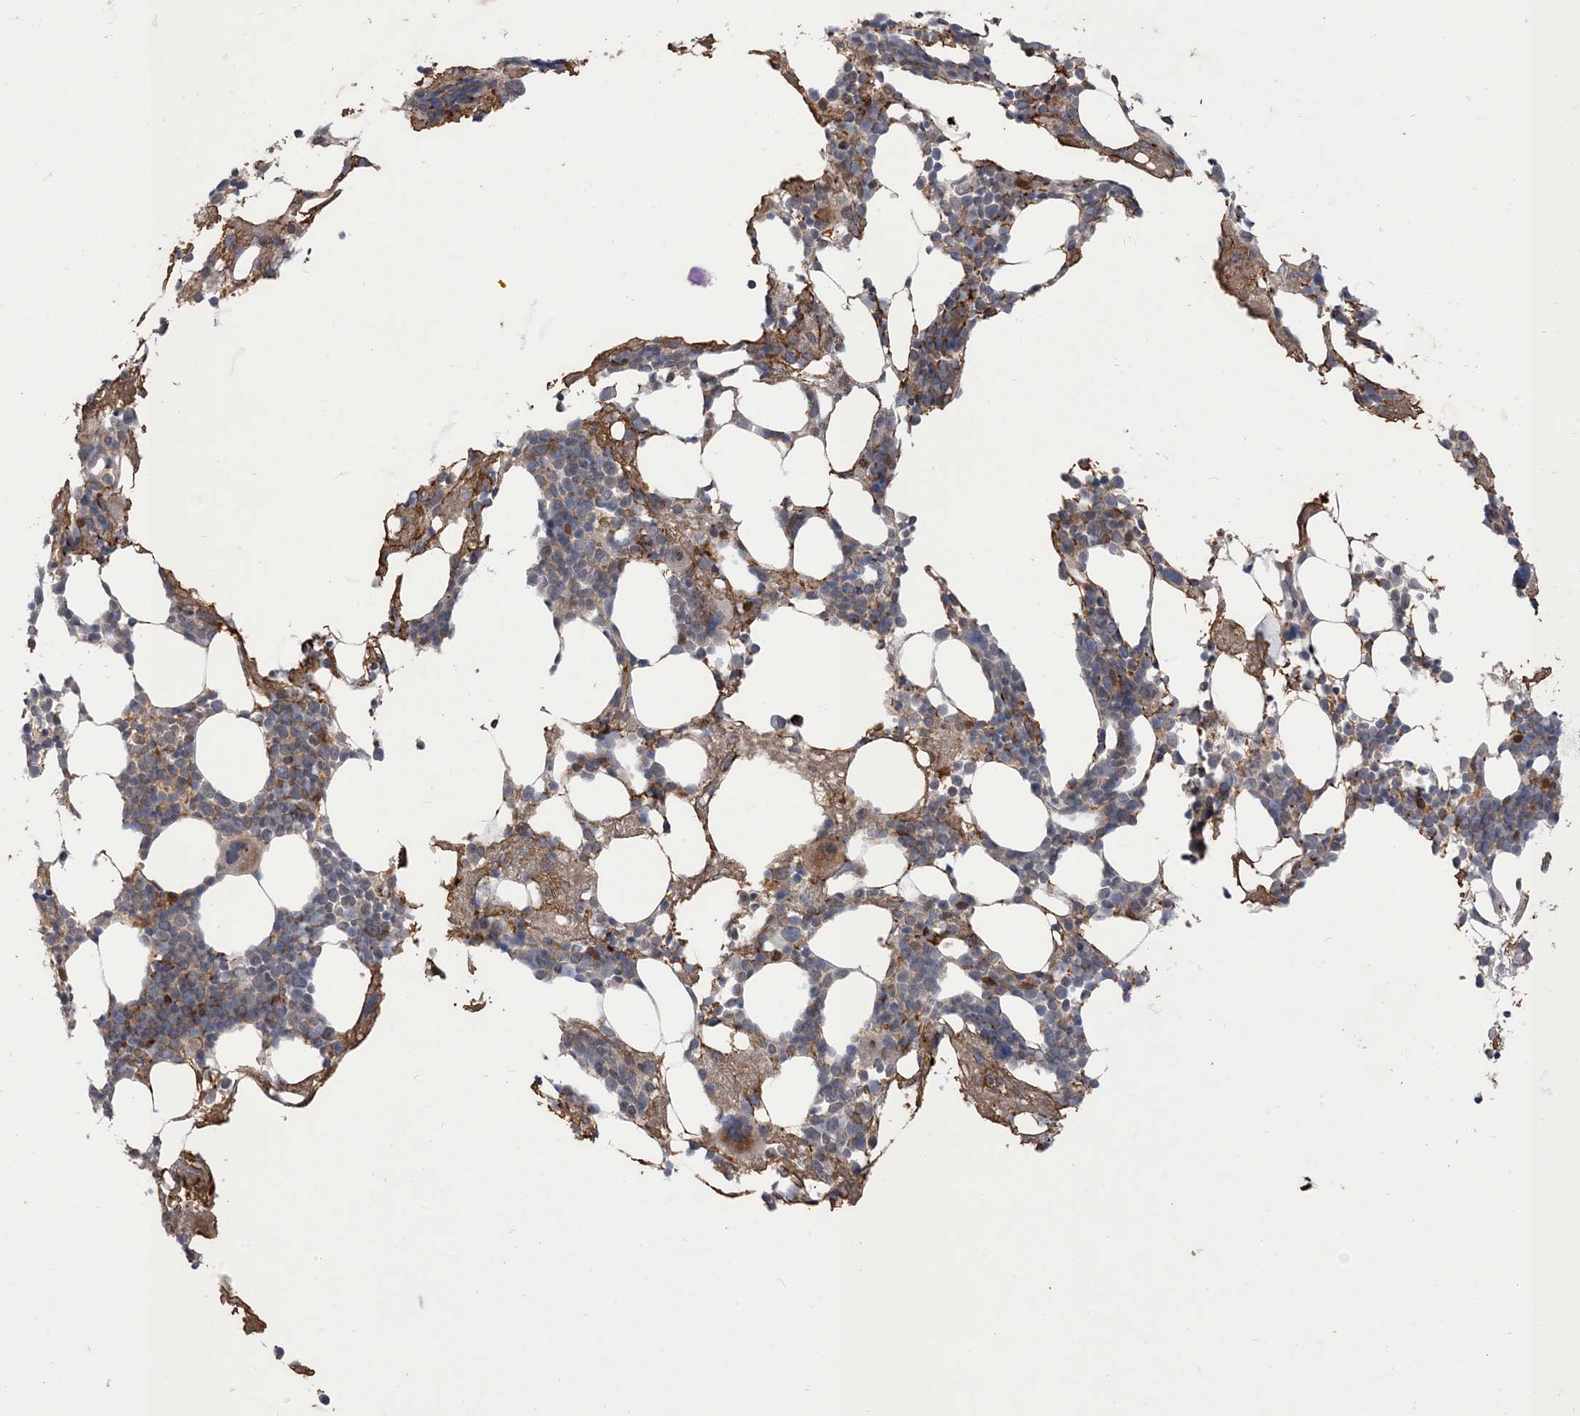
{"staining": {"intensity": "moderate", "quantity": "<25%", "location": "cytoplasmic/membranous,nuclear"}, "tissue": "bone marrow", "cell_type": "Hematopoietic cells", "image_type": "normal", "snomed": [{"axis": "morphology", "description": "Normal tissue, NOS"}, {"axis": "topography", "description": "Bone marrow"}], "caption": "Bone marrow was stained to show a protein in brown. There is low levels of moderate cytoplasmic/membranous,nuclear expression in approximately <25% of hematopoietic cells. (DAB (3,3'-diaminobenzidine) = brown stain, brightfield microscopy at high magnification).", "gene": "NAGK", "patient": {"sex": "male", "age": 58}}